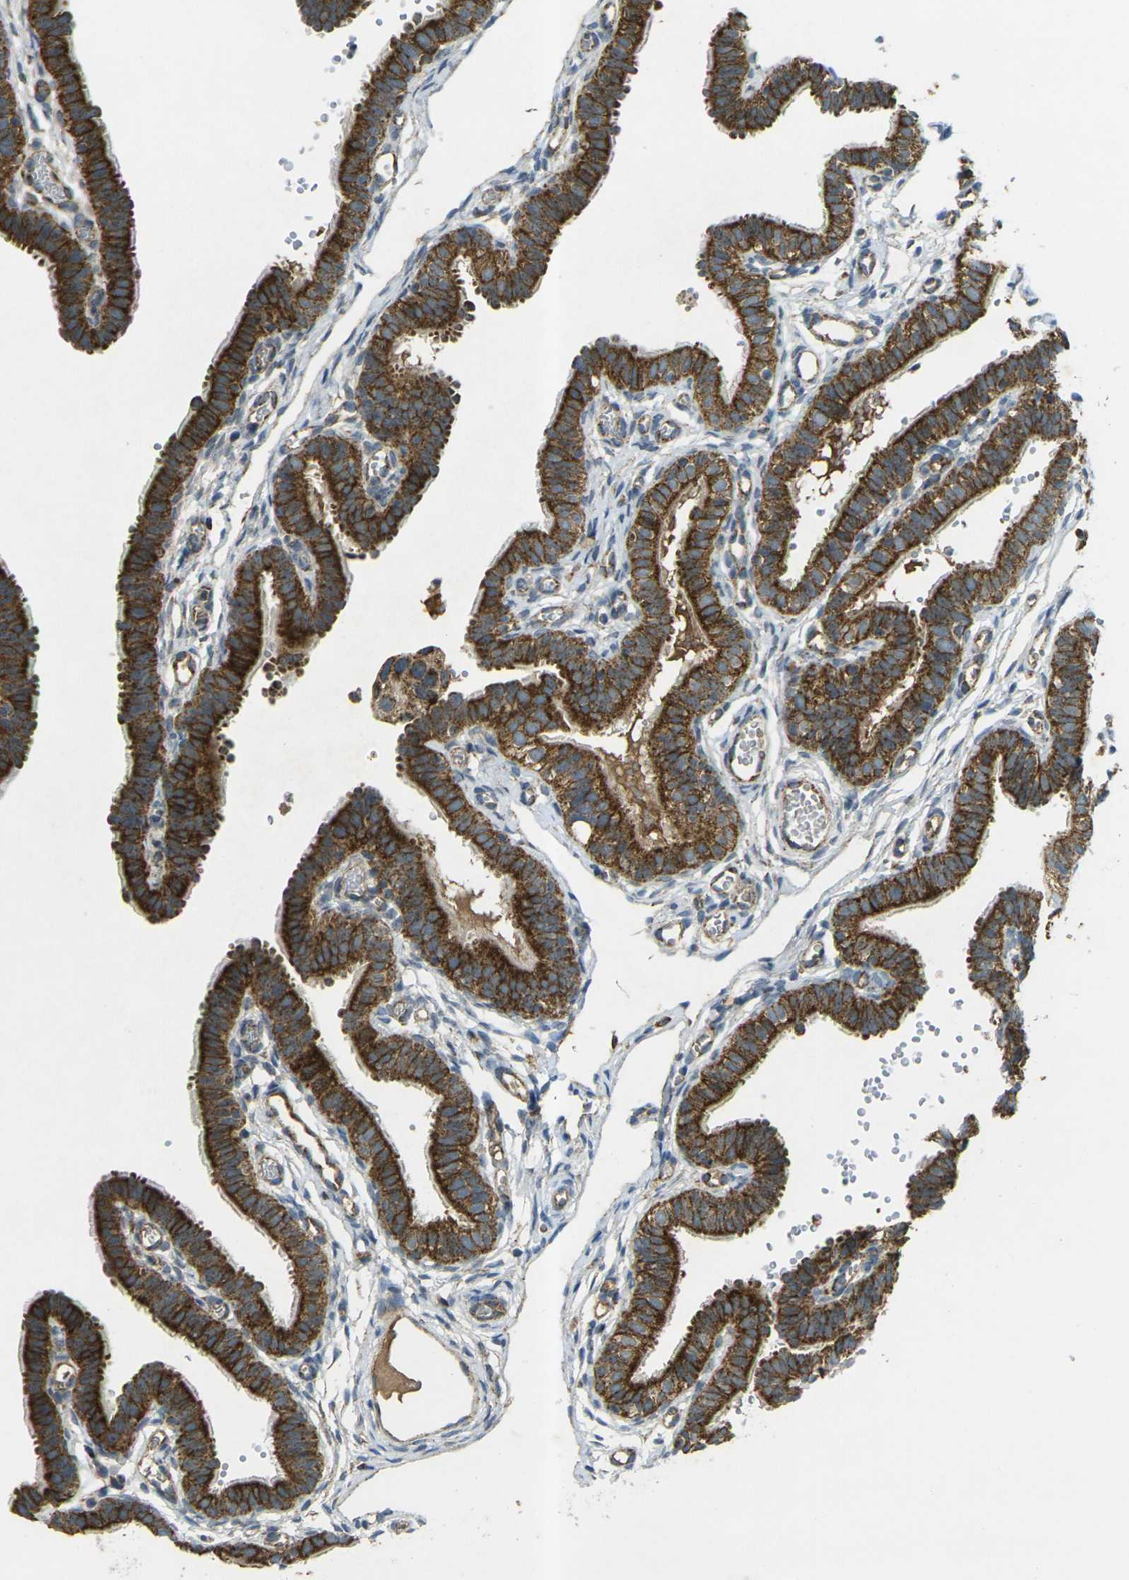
{"staining": {"intensity": "strong", "quantity": ">75%", "location": "cytoplasmic/membranous"}, "tissue": "fallopian tube", "cell_type": "Glandular cells", "image_type": "normal", "snomed": [{"axis": "morphology", "description": "Normal tissue, NOS"}, {"axis": "topography", "description": "Fallopian tube"}, {"axis": "topography", "description": "Placenta"}], "caption": "Protein staining of normal fallopian tube exhibits strong cytoplasmic/membranous positivity in approximately >75% of glandular cells. (Stains: DAB (3,3'-diaminobenzidine) in brown, nuclei in blue, Microscopy: brightfield microscopy at high magnification).", "gene": "IGF1R", "patient": {"sex": "female", "age": 34}}